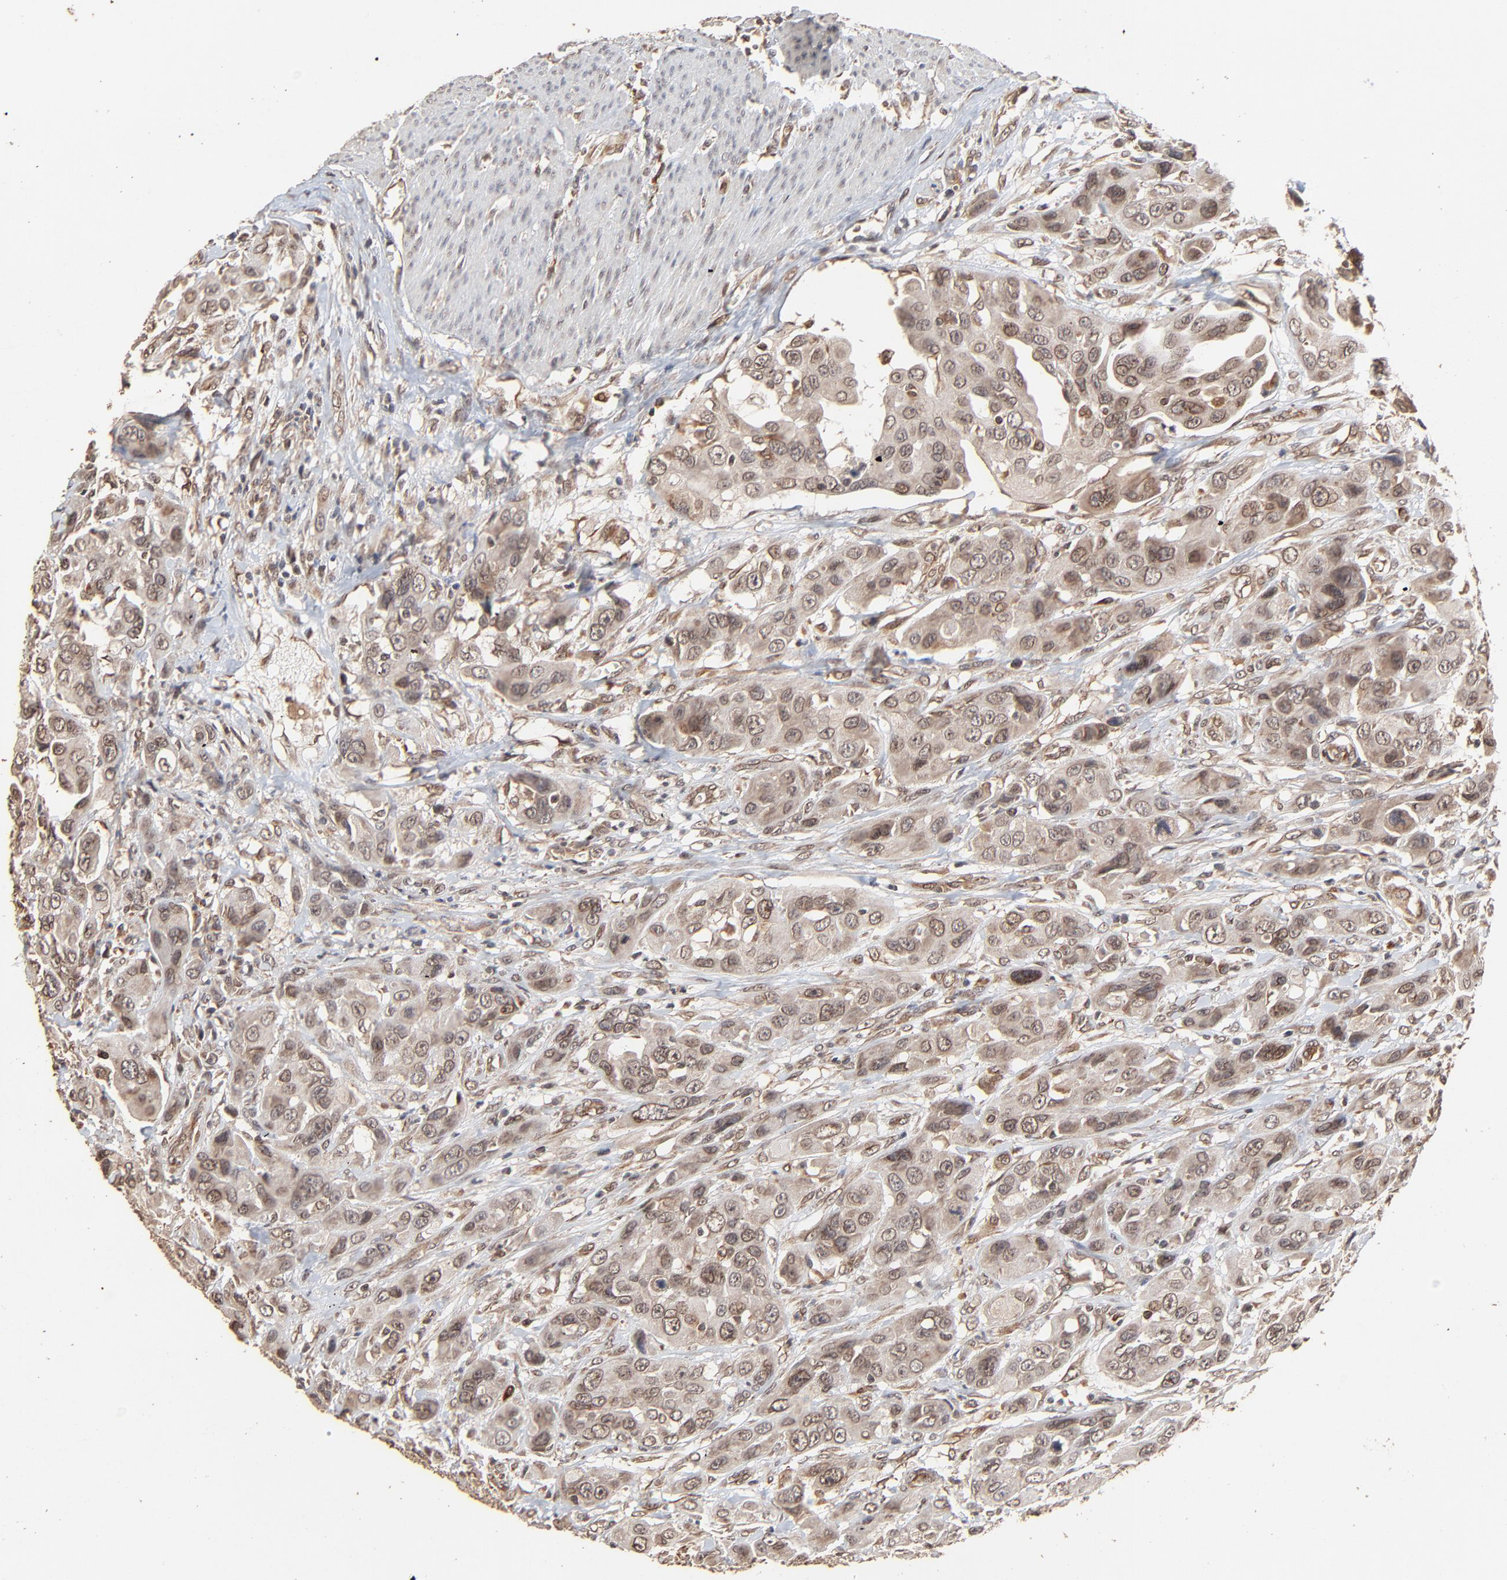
{"staining": {"intensity": "weak", "quantity": ">75%", "location": "cytoplasmic/membranous,nuclear"}, "tissue": "urothelial cancer", "cell_type": "Tumor cells", "image_type": "cancer", "snomed": [{"axis": "morphology", "description": "Urothelial carcinoma, High grade"}, {"axis": "topography", "description": "Urinary bladder"}], "caption": "DAB (3,3'-diaminobenzidine) immunohistochemical staining of urothelial carcinoma (high-grade) demonstrates weak cytoplasmic/membranous and nuclear protein staining in about >75% of tumor cells. (DAB IHC, brown staining for protein, blue staining for nuclei).", "gene": "FAM227A", "patient": {"sex": "male", "age": 73}}